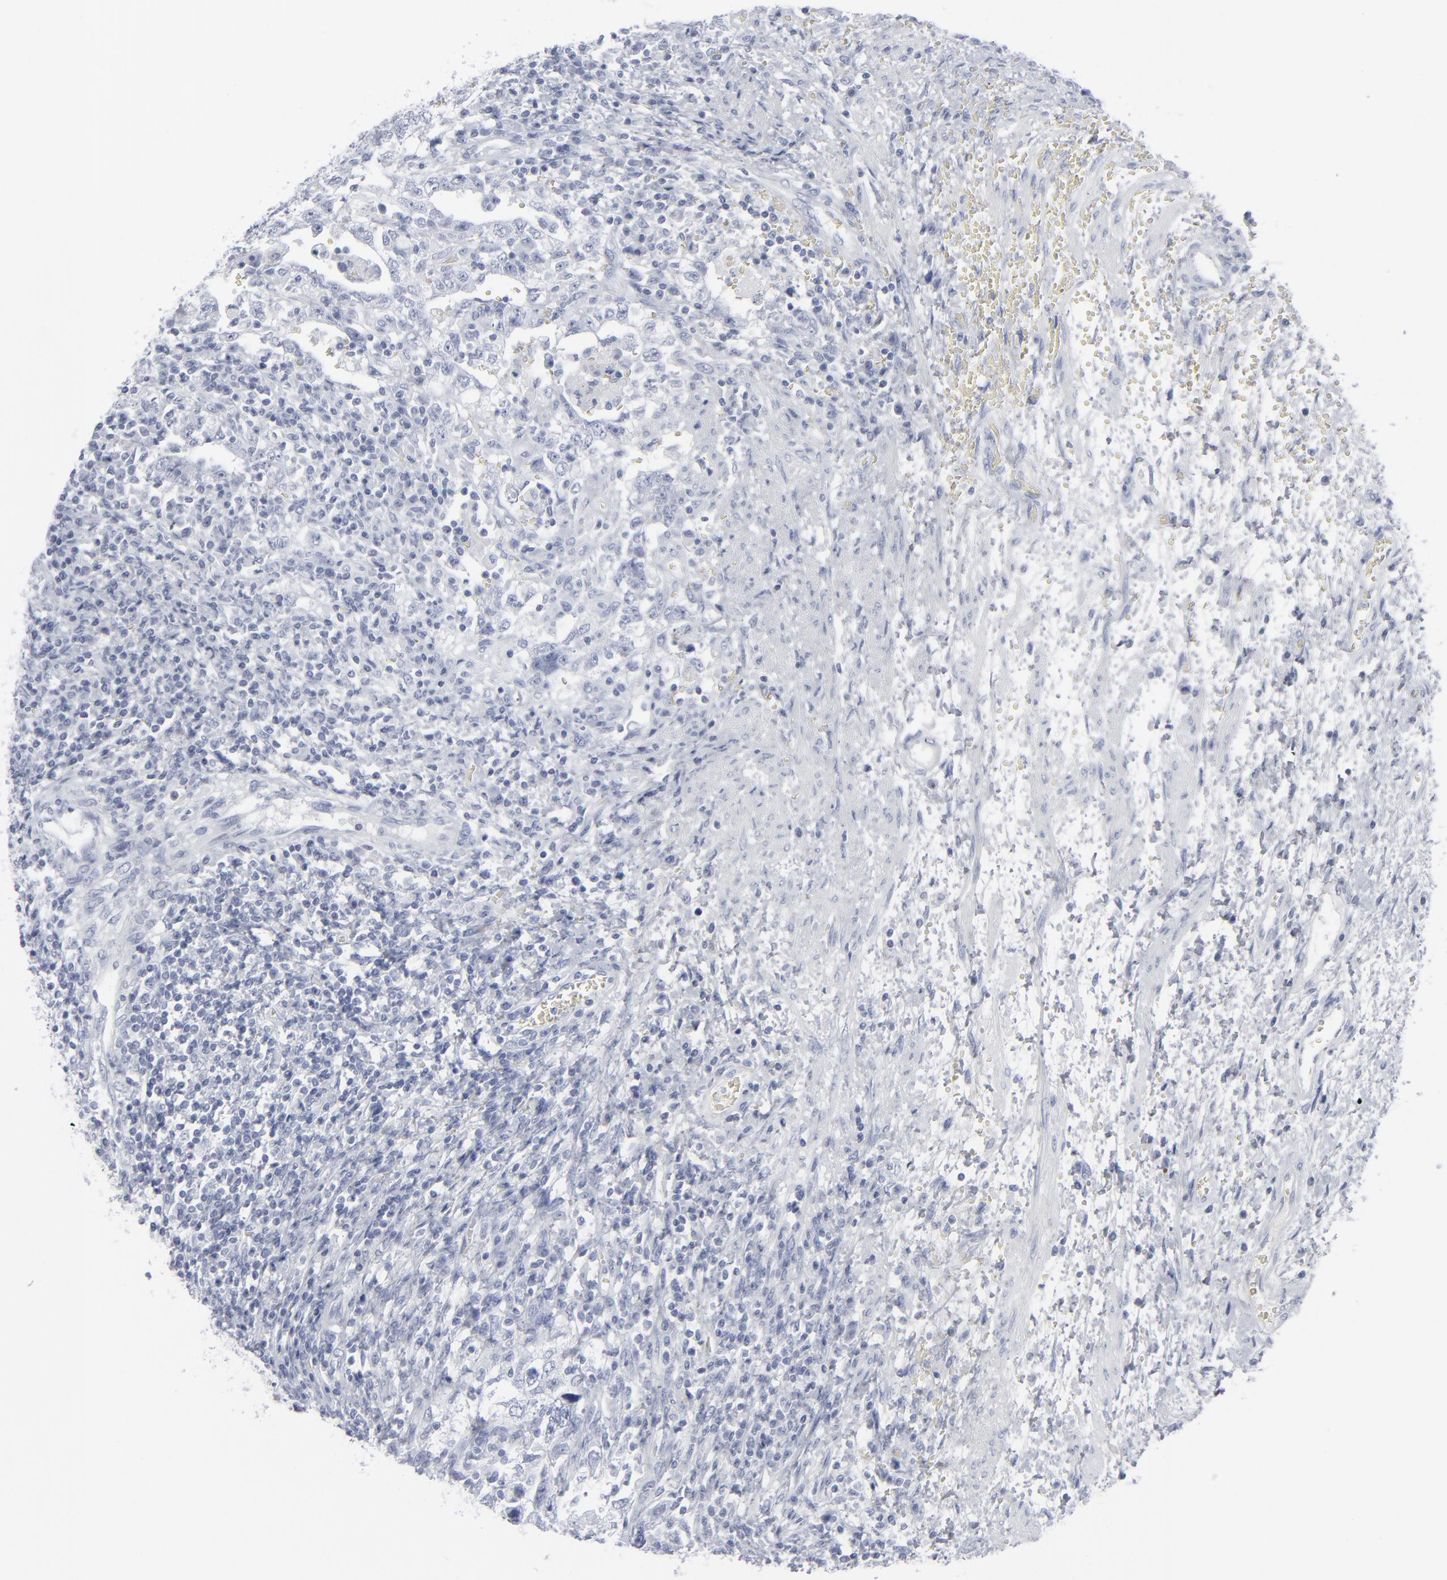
{"staining": {"intensity": "negative", "quantity": "none", "location": "none"}, "tissue": "testis cancer", "cell_type": "Tumor cells", "image_type": "cancer", "snomed": [{"axis": "morphology", "description": "Carcinoma, Embryonal, NOS"}, {"axis": "topography", "description": "Testis"}], "caption": "Human testis embryonal carcinoma stained for a protein using immunohistochemistry displays no staining in tumor cells.", "gene": "MSLN", "patient": {"sex": "male", "age": 26}}